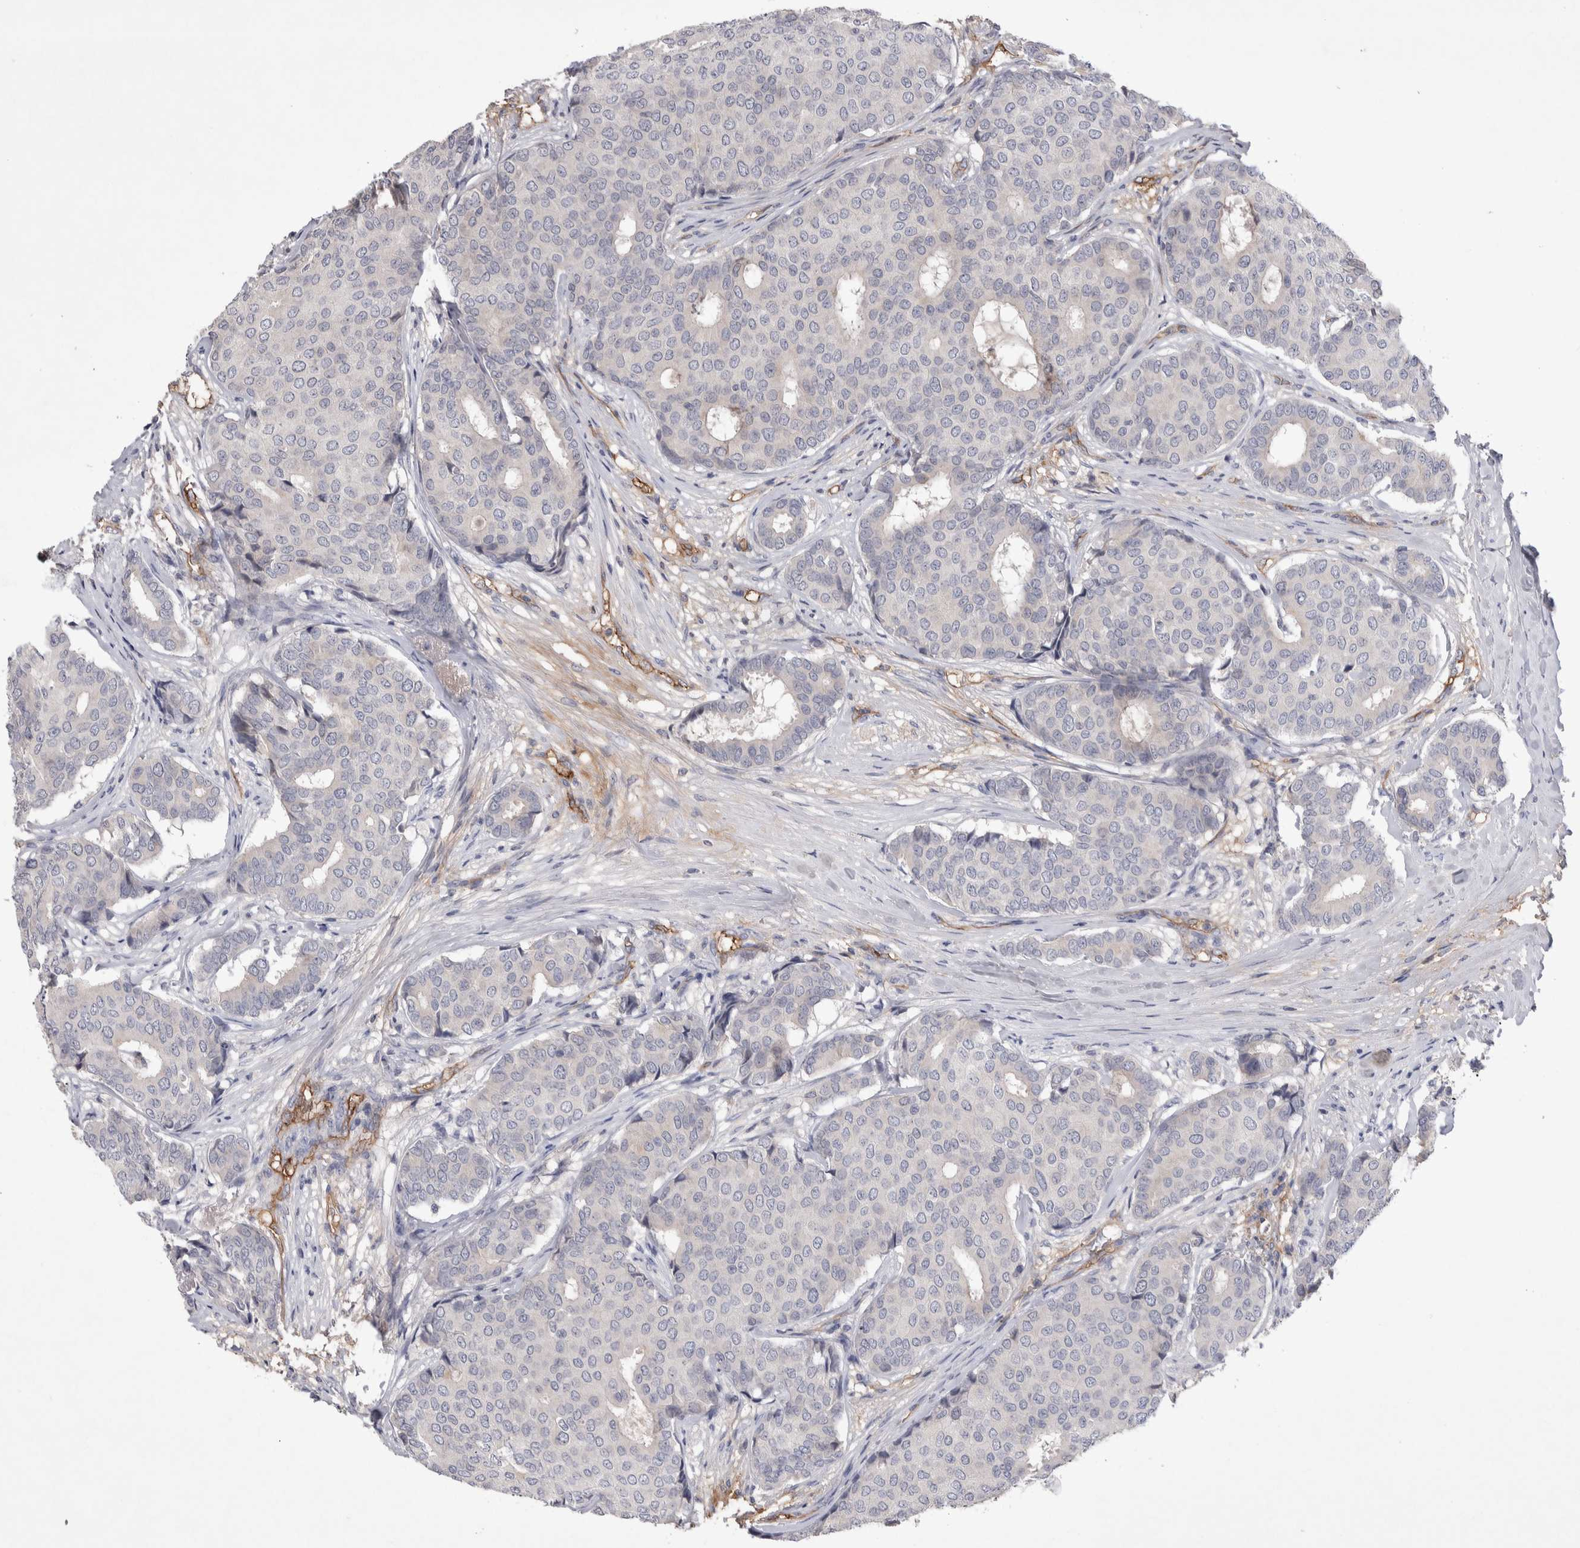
{"staining": {"intensity": "negative", "quantity": "none", "location": "none"}, "tissue": "breast cancer", "cell_type": "Tumor cells", "image_type": "cancer", "snomed": [{"axis": "morphology", "description": "Duct carcinoma"}, {"axis": "topography", "description": "Breast"}], "caption": "Immunohistochemical staining of human breast invasive ductal carcinoma exhibits no significant staining in tumor cells.", "gene": "CEP131", "patient": {"sex": "female", "age": 75}}